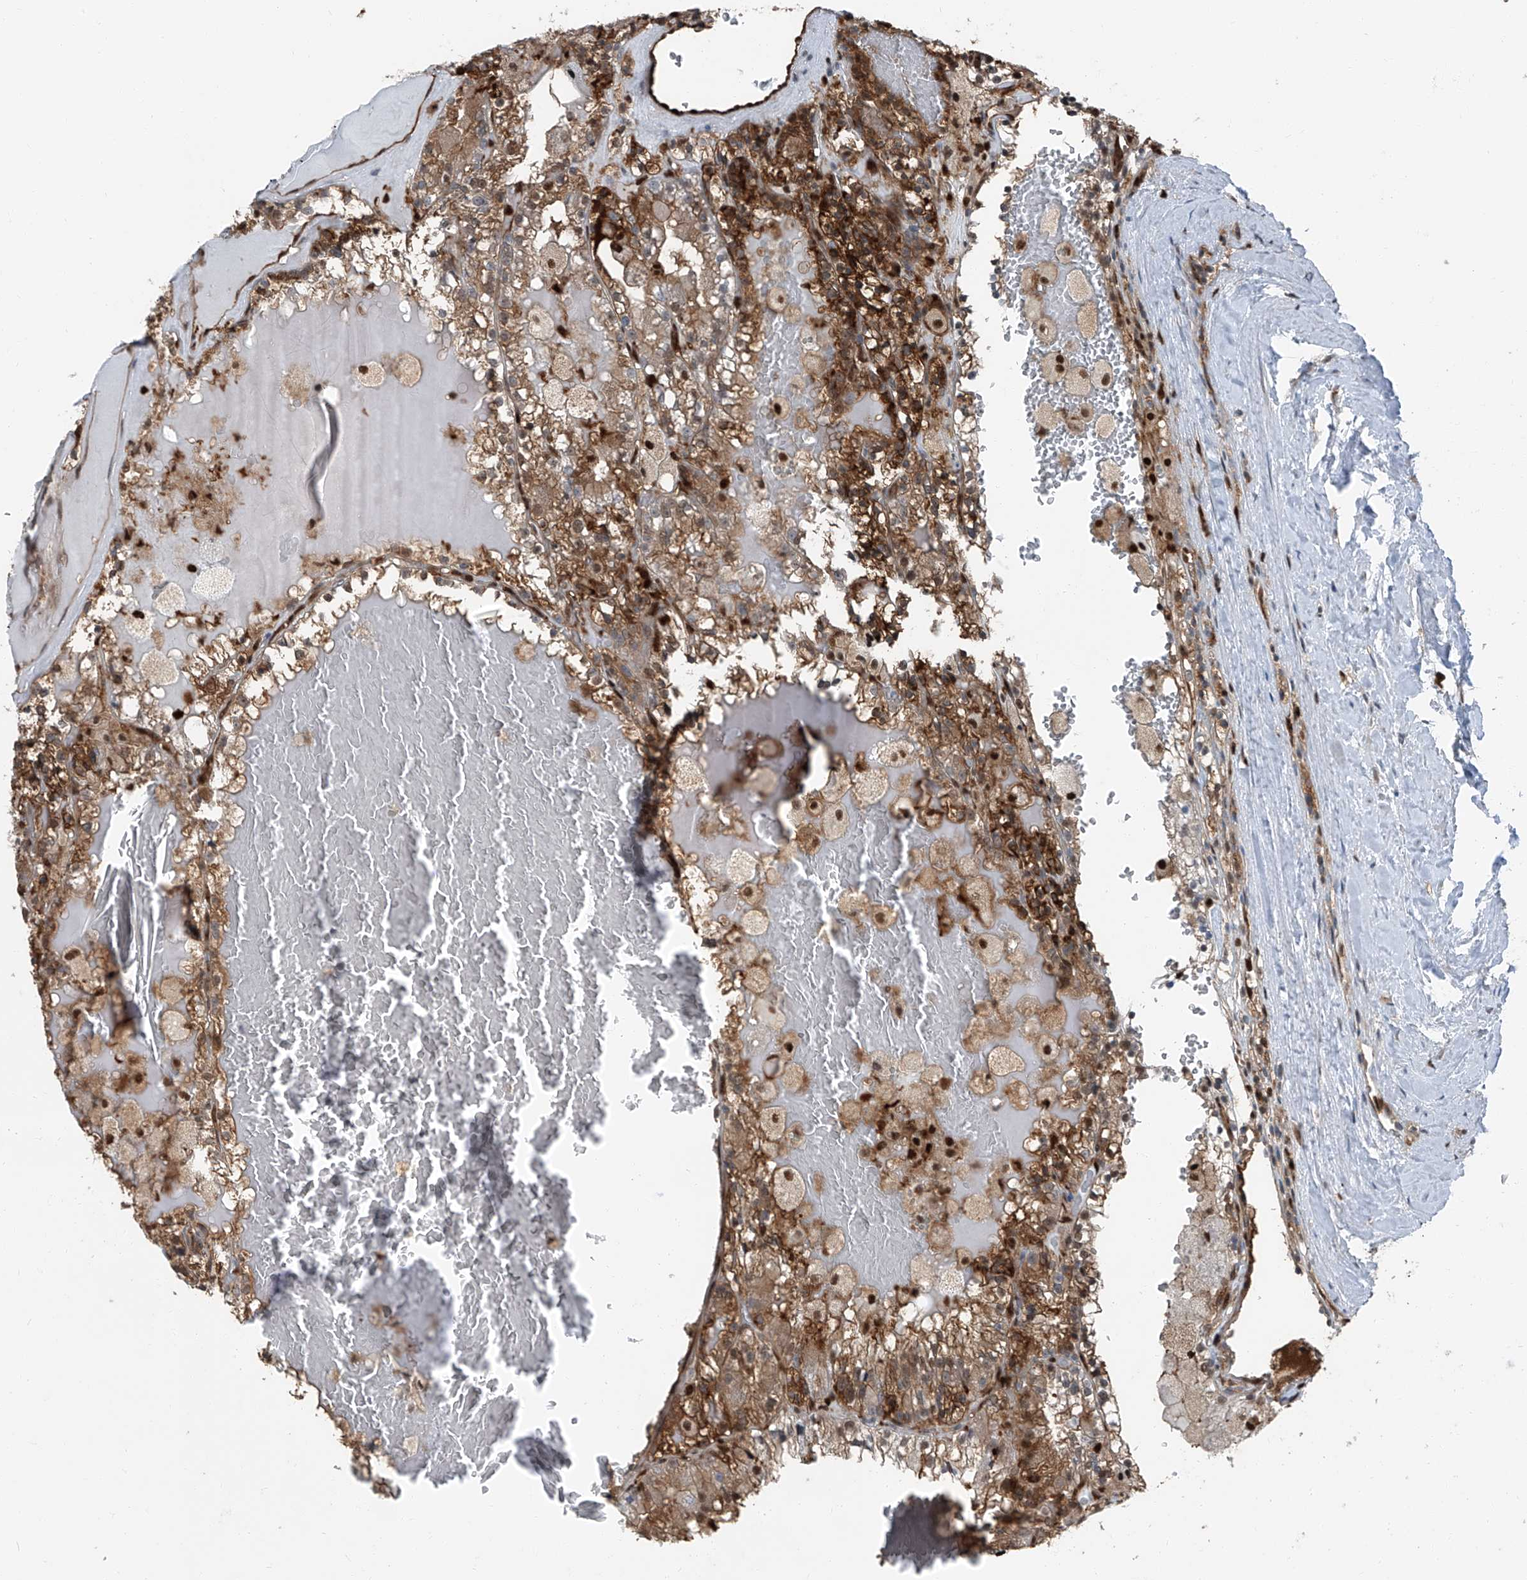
{"staining": {"intensity": "moderate", "quantity": ">75%", "location": "cytoplasmic/membranous,nuclear"}, "tissue": "renal cancer", "cell_type": "Tumor cells", "image_type": "cancer", "snomed": [{"axis": "morphology", "description": "Adenocarcinoma, NOS"}, {"axis": "topography", "description": "Kidney"}], "caption": "Human renal cancer (adenocarcinoma) stained for a protein (brown) shows moderate cytoplasmic/membranous and nuclear positive positivity in approximately >75% of tumor cells.", "gene": "PSMB10", "patient": {"sex": "female", "age": 56}}